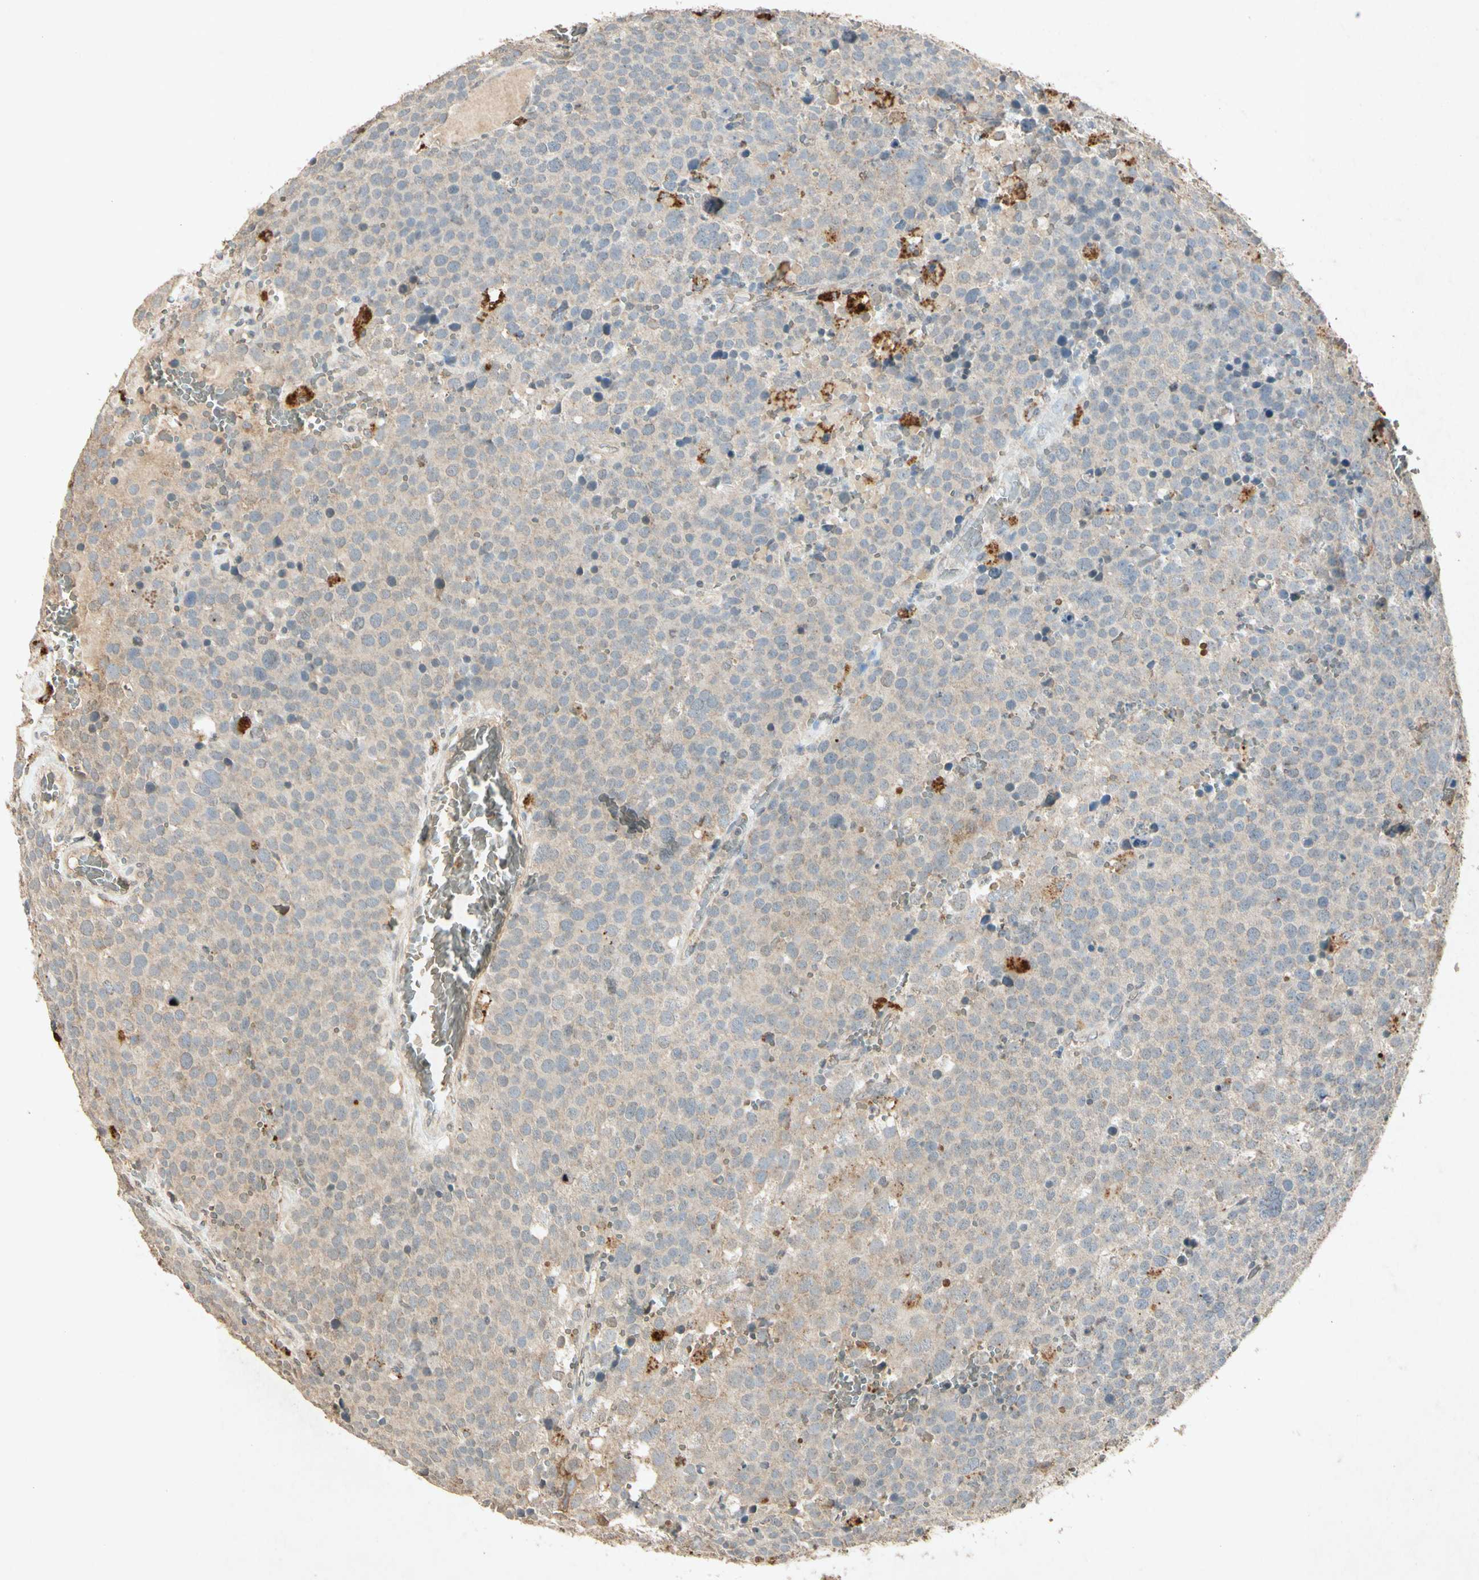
{"staining": {"intensity": "weak", "quantity": ">75%", "location": "cytoplasmic/membranous"}, "tissue": "testis cancer", "cell_type": "Tumor cells", "image_type": "cancer", "snomed": [{"axis": "morphology", "description": "Seminoma, NOS"}, {"axis": "topography", "description": "Testis"}], "caption": "The micrograph shows staining of testis seminoma, revealing weak cytoplasmic/membranous protein expression (brown color) within tumor cells. The staining was performed using DAB, with brown indicating positive protein expression. Nuclei are stained blue with hematoxylin.", "gene": "MSRB1", "patient": {"sex": "male", "age": 71}}